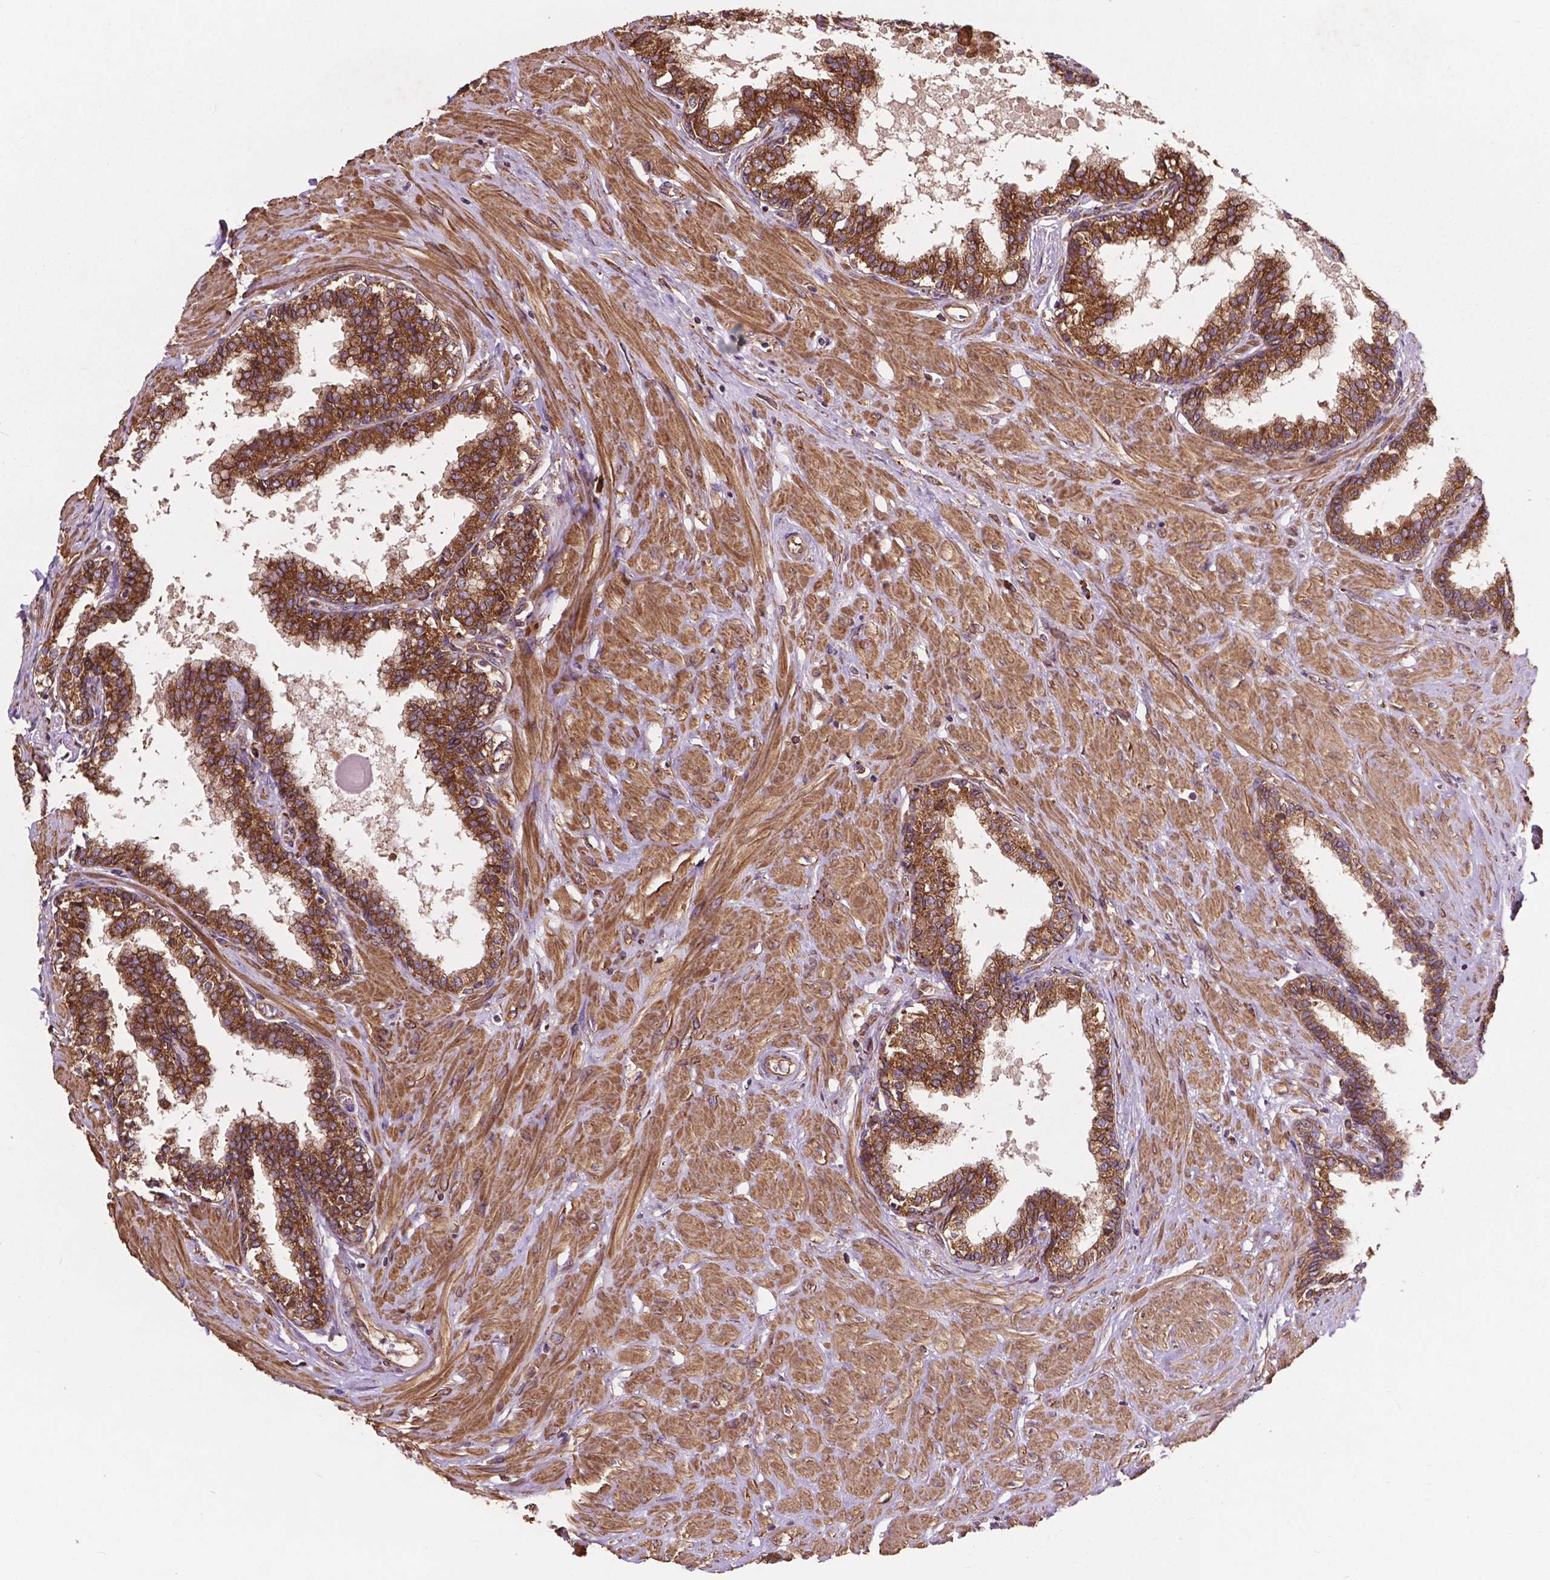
{"staining": {"intensity": "strong", "quantity": ">75%", "location": "cytoplasmic/membranous"}, "tissue": "prostate", "cell_type": "Glandular cells", "image_type": "normal", "snomed": [{"axis": "morphology", "description": "Normal tissue, NOS"}, {"axis": "topography", "description": "Prostate"}], "caption": "Immunohistochemical staining of normal prostate exhibits >75% levels of strong cytoplasmic/membranous protein expression in approximately >75% of glandular cells. (Stains: DAB (3,3'-diaminobenzidine) in brown, nuclei in blue, Microscopy: brightfield microscopy at high magnification).", "gene": "CCDC71L", "patient": {"sex": "male", "age": 55}}